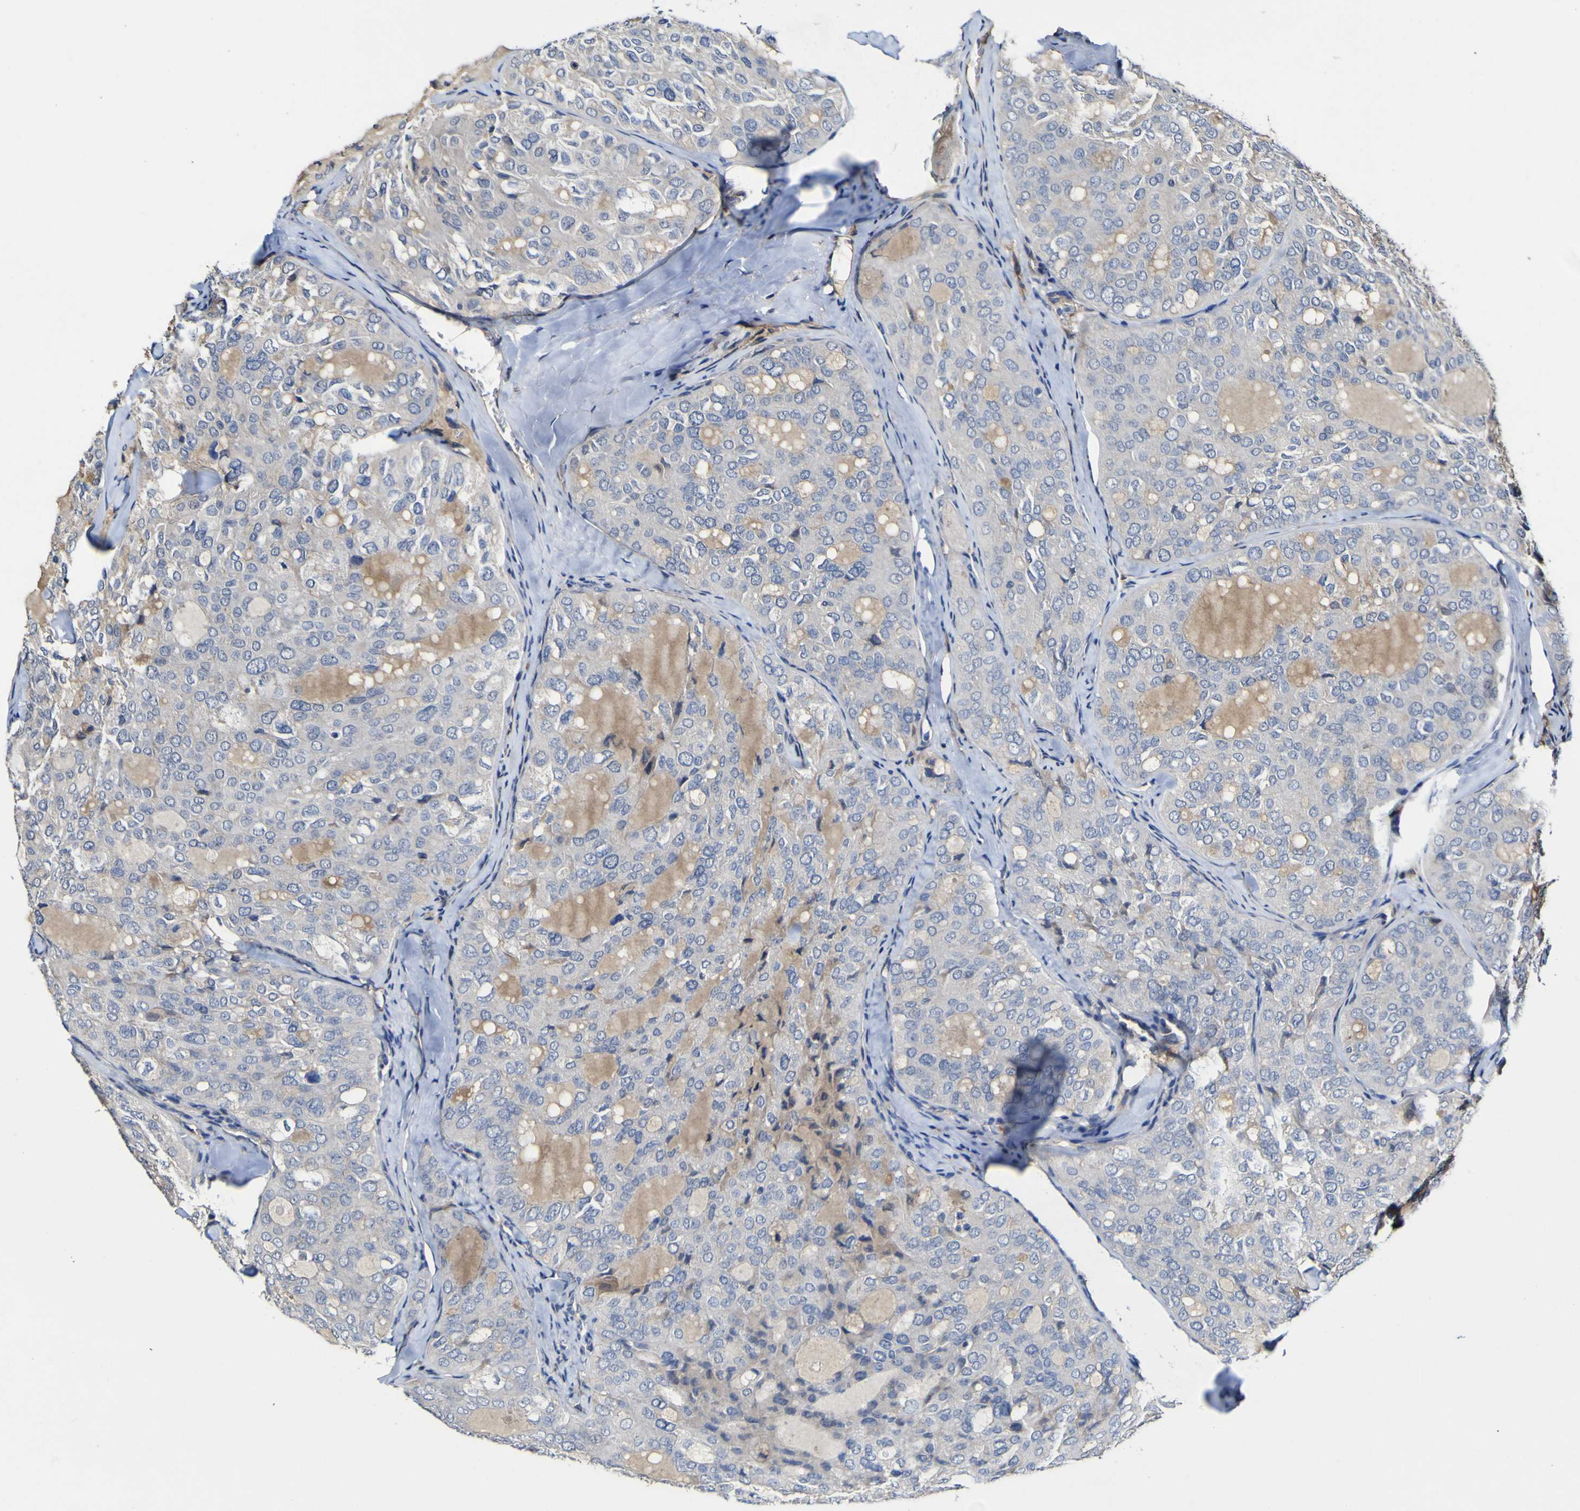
{"staining": {"intensity": "negative", "quantity": "none", "location": "none"}, "tissue": "thyroid cancer", "cell_type": "Tumor cells", "image_type": "cancer", "snomed": [{"axis": "morphology", "description": "Follicular adenoma carcinoma, NOS"}, {"axis": "topography", "description": "Thyroid gland"}], "caption": "The image reveals no significant positivity in tumor cells of follicular adenoma carcinoma (thyroid).", "gene": "CCL2", "patient": {"sex": "male", "age": 75}}